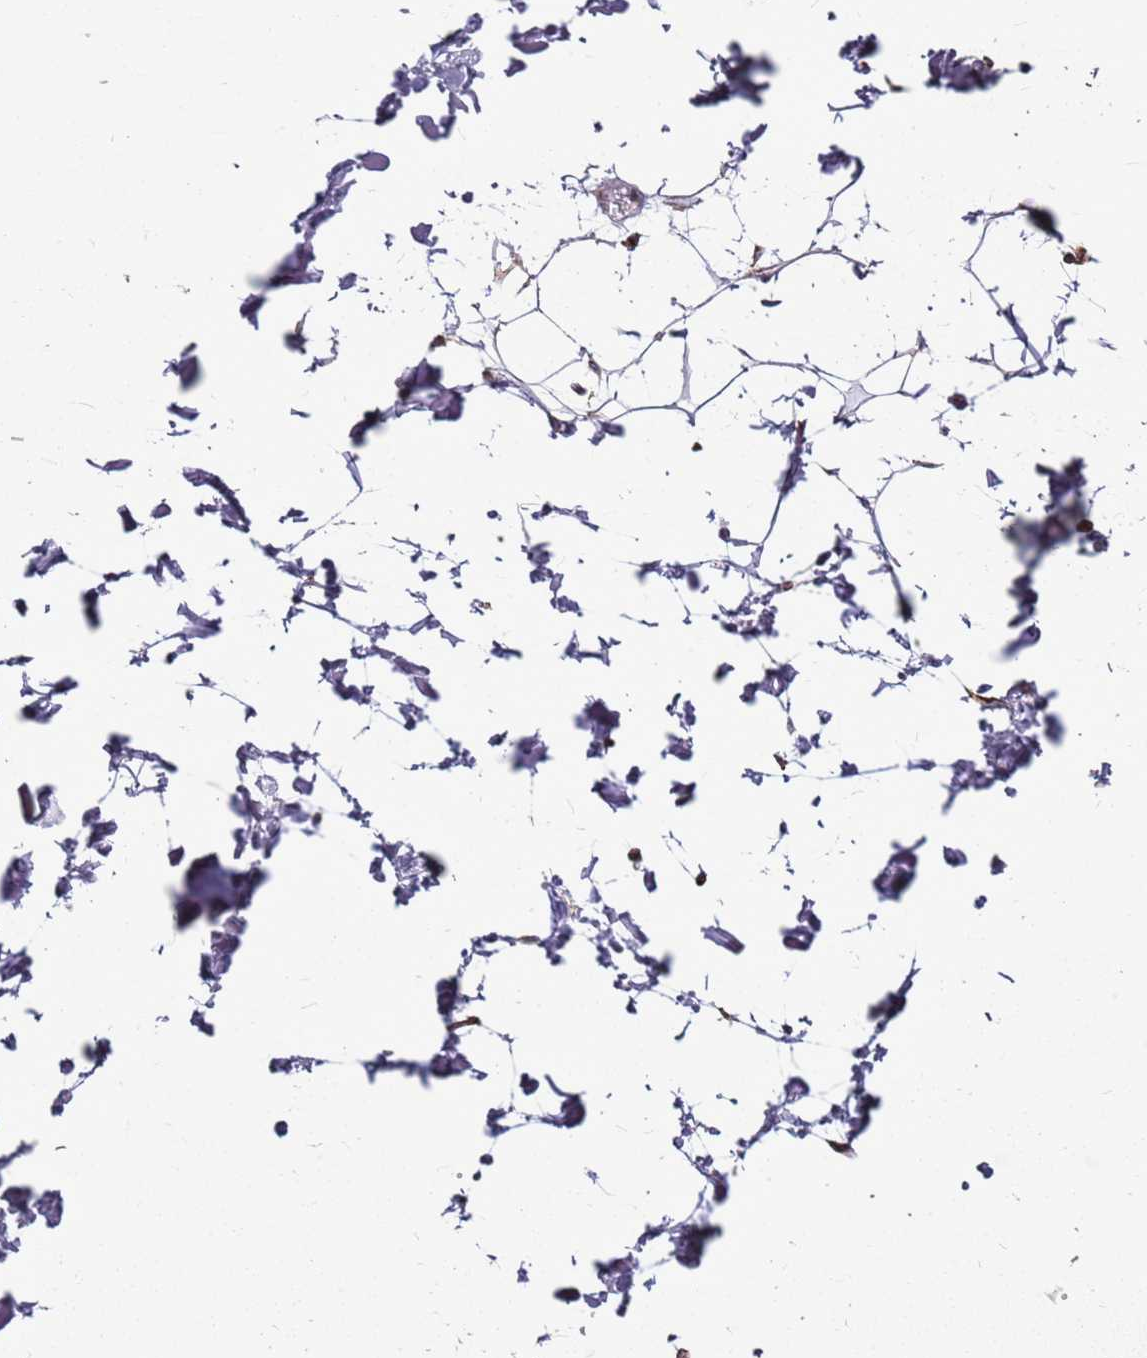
{"staining": {"intensity": "negative", "quantity": "none", "location": "none"}, "tissue": "adipose tissue", "cell_type": "Adipocytes", "image_type": "normal", "snomed": [{"axis": "morphology", "description": "Normal tissue, NOS"}, {"axis": "topography", "description": "Soft tissue"}], "caption": "The image demonstrates no significant expression in adipocytes of adipose tissue. (DAB IHC visualized using brightfield microscopy, high magnification).", "gene": "TMED10", "patient": {"sex": "male", "age": 72}}